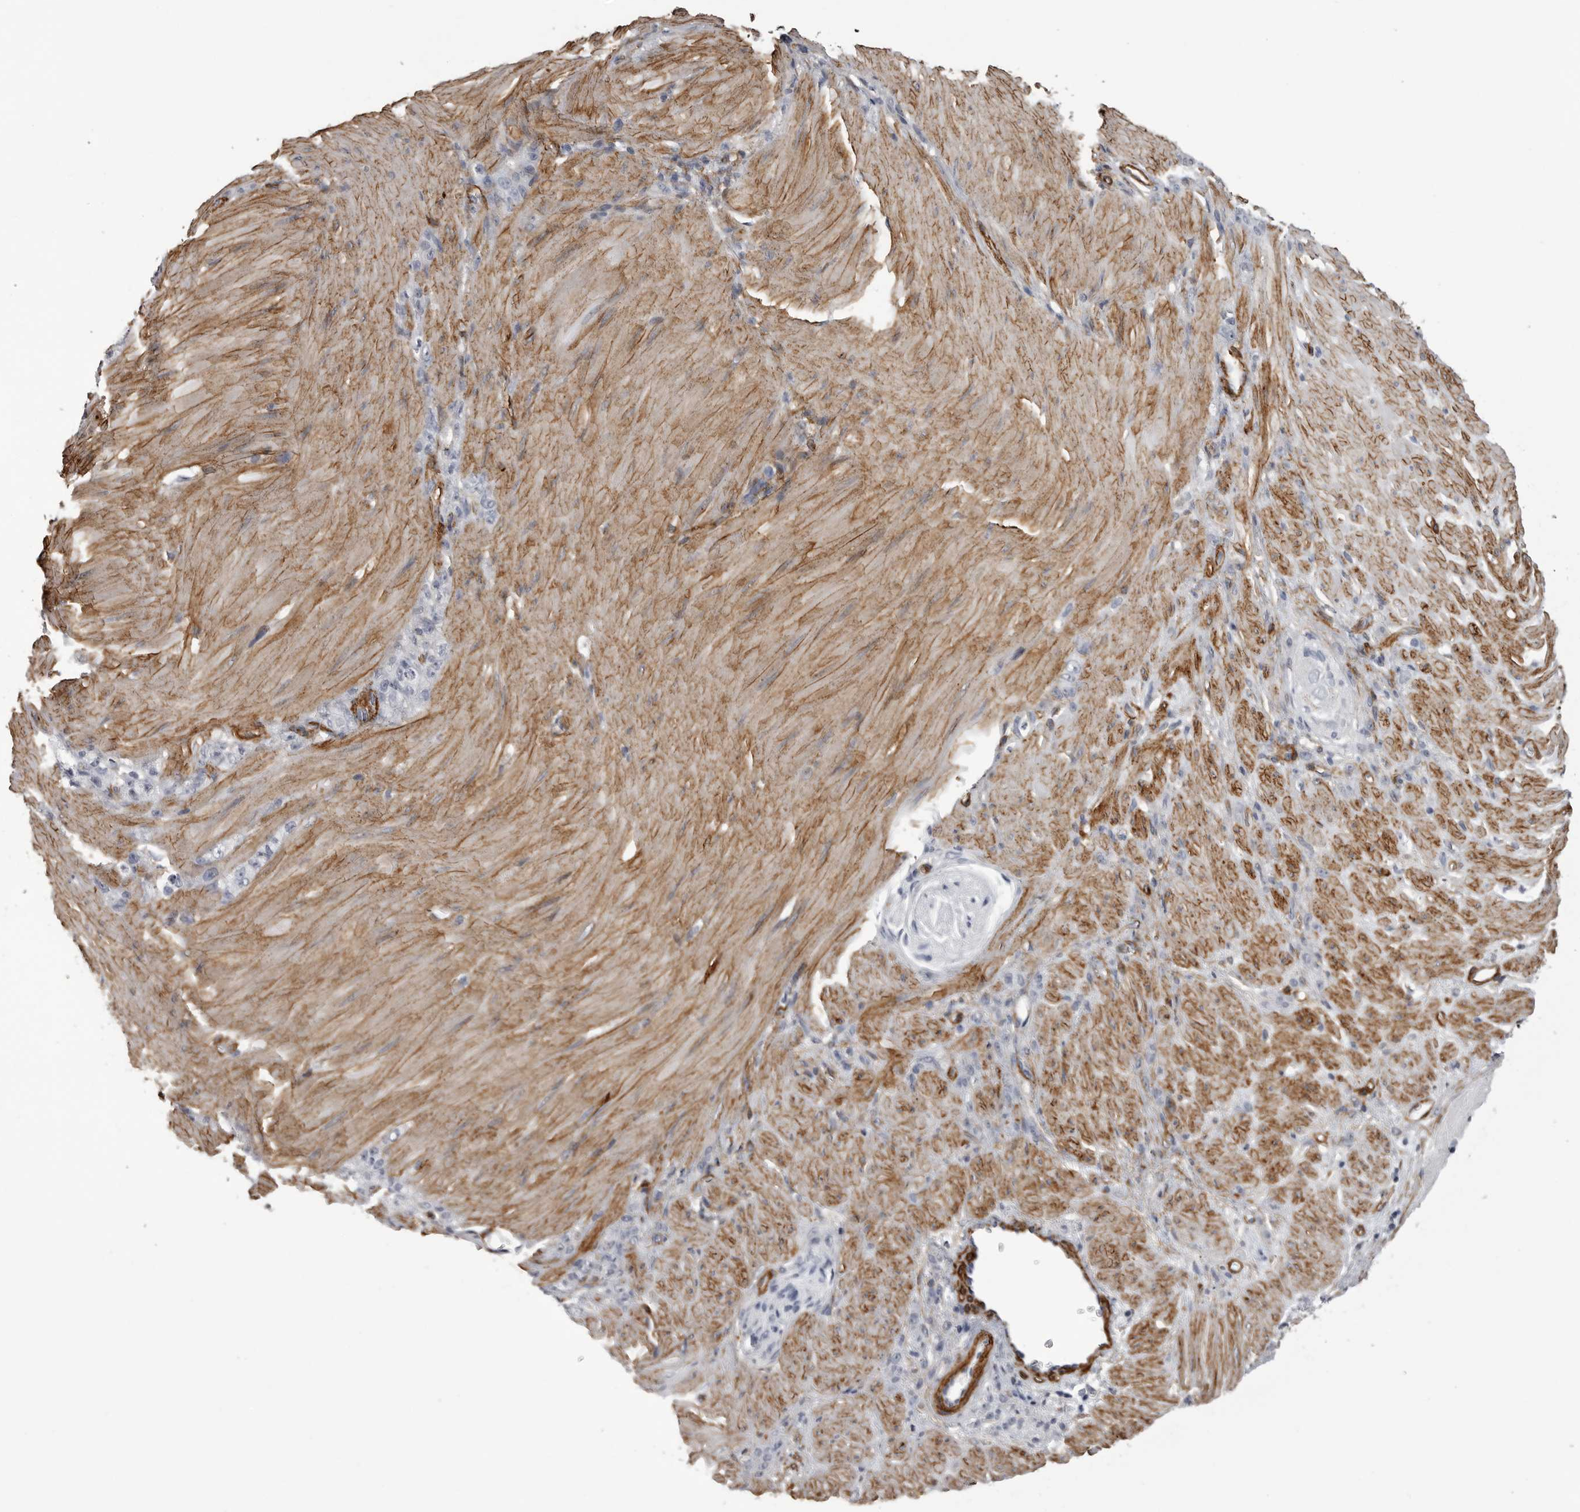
{"staining": {"intensity": "negative", "quantity": "none", "location": "none"}, "tissue": "stomach cancer", "cell_type": "Tumor cells", "image_type": "cancer", "snomed": [{"axis": "morphology", "description": "Normal tissue, NOS"}, {"axis": "morphology", "description": "Adenocarcinoma, NOS"}, {"axis": "topography", "description": "Stomach"}], "caption": "IHC photomicrograph of neoplastic tissue: human adenocarcinoma (stomach) stained with DAB (3,3'-diaminobenzidine) displays no significant protein positivity in tumor cells. (Stains: DAB immunohistochemistry (IHC) with hematoxylin counter stain, Microscopy: brightfield microscopy at high magnification).", "gene": "AOC3", "patient": {"sex": "male", "age": 82}}